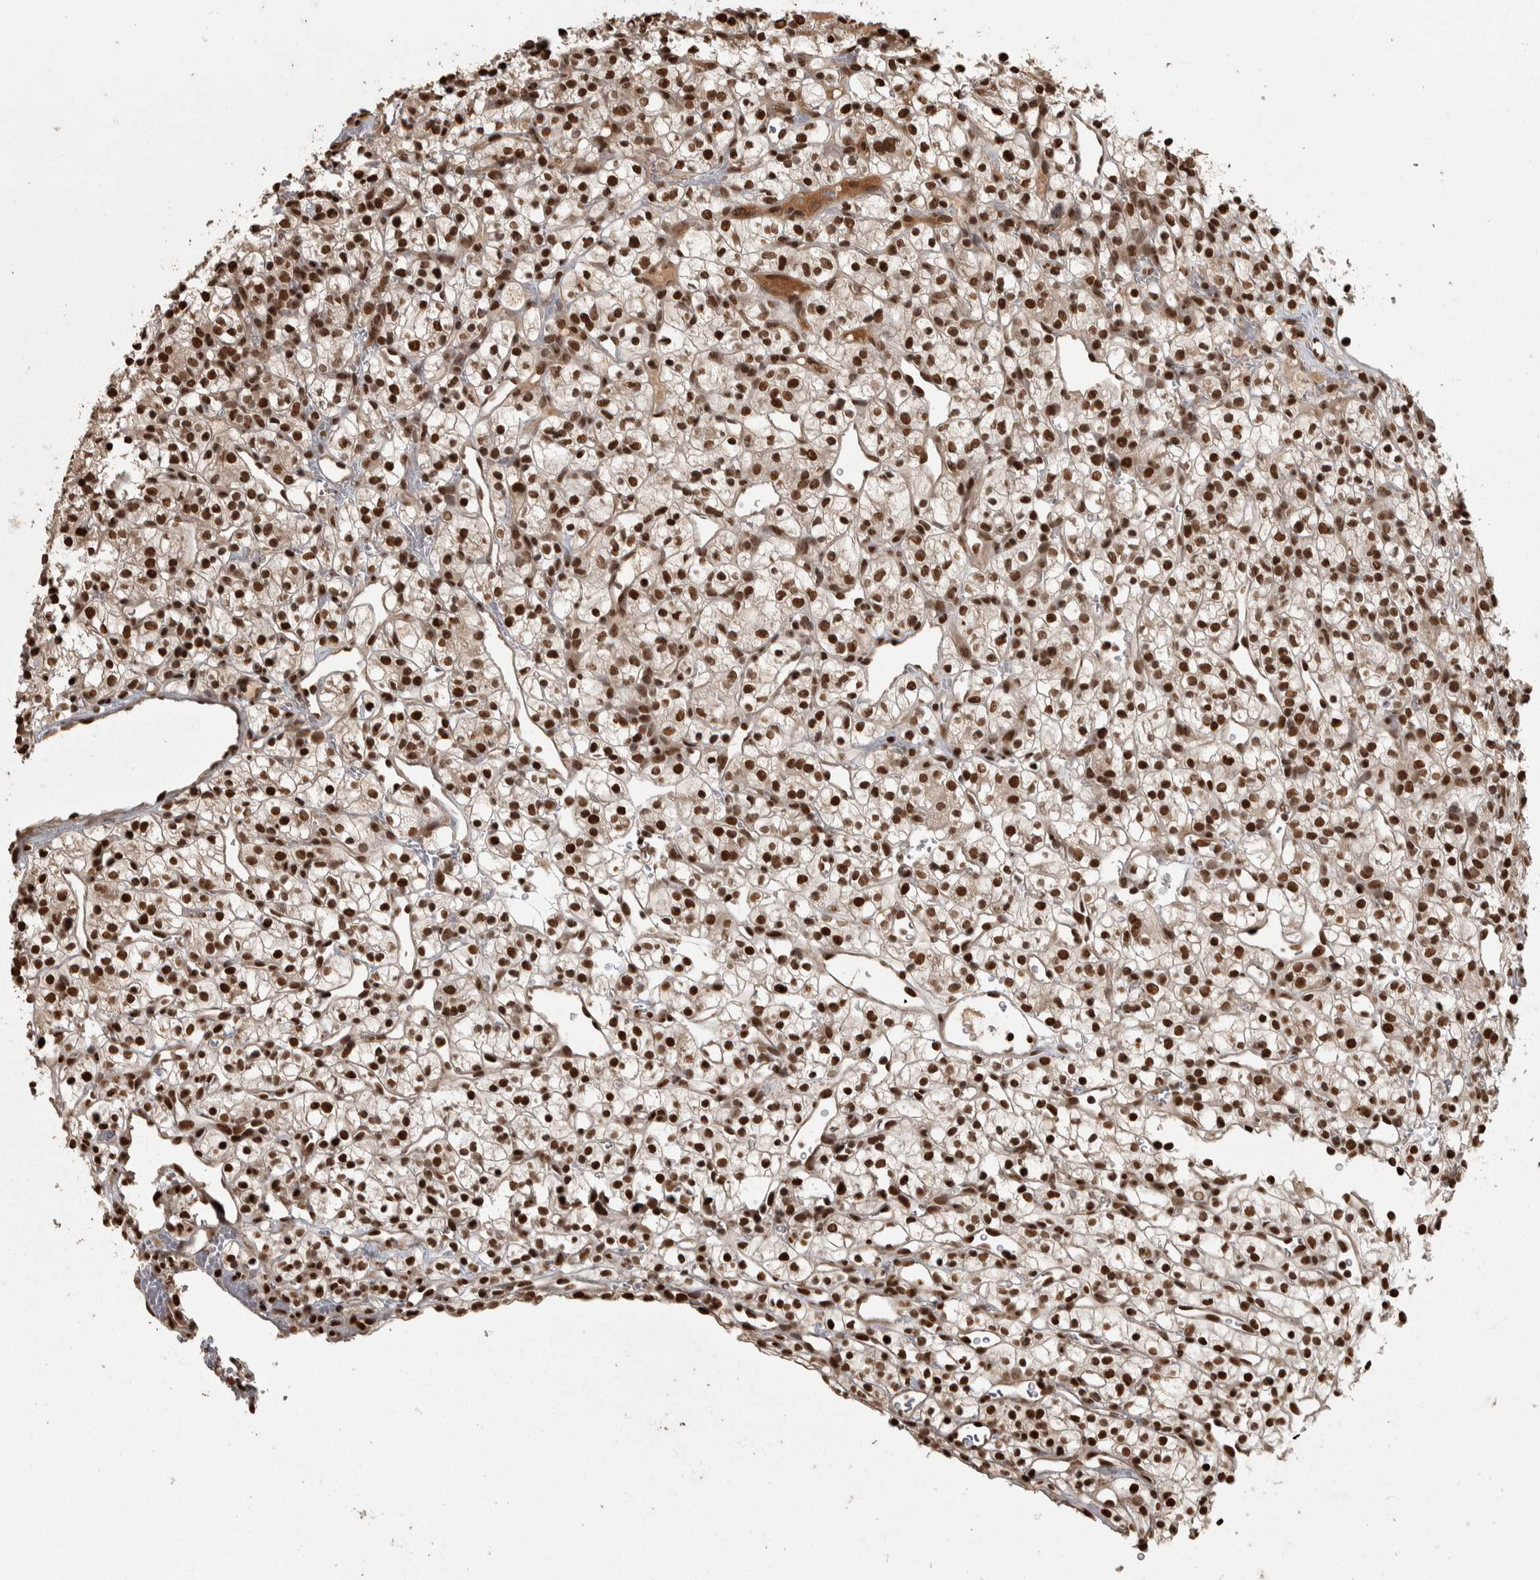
{"staining": {"intensity": "strong", "quantity": ">75%", "location": "nuclear"}, "tissue": "renal cancer", "cell_type": "Tumor cells", "image_type": "cancer", "snomed": [{"axis": "morphology", "description": "Adenocarcinoma, NOS"}, {"axis": "topography", "description": "Kidney"}], "caption": "This photomicrograph displays immunohistochemistry staining of adenocarcinoma (renal), with high strong nuclear staining in about >75% of tumor cells.", "gene": "ZFHX4", "patient": {"sex": "female", "age": 57}}